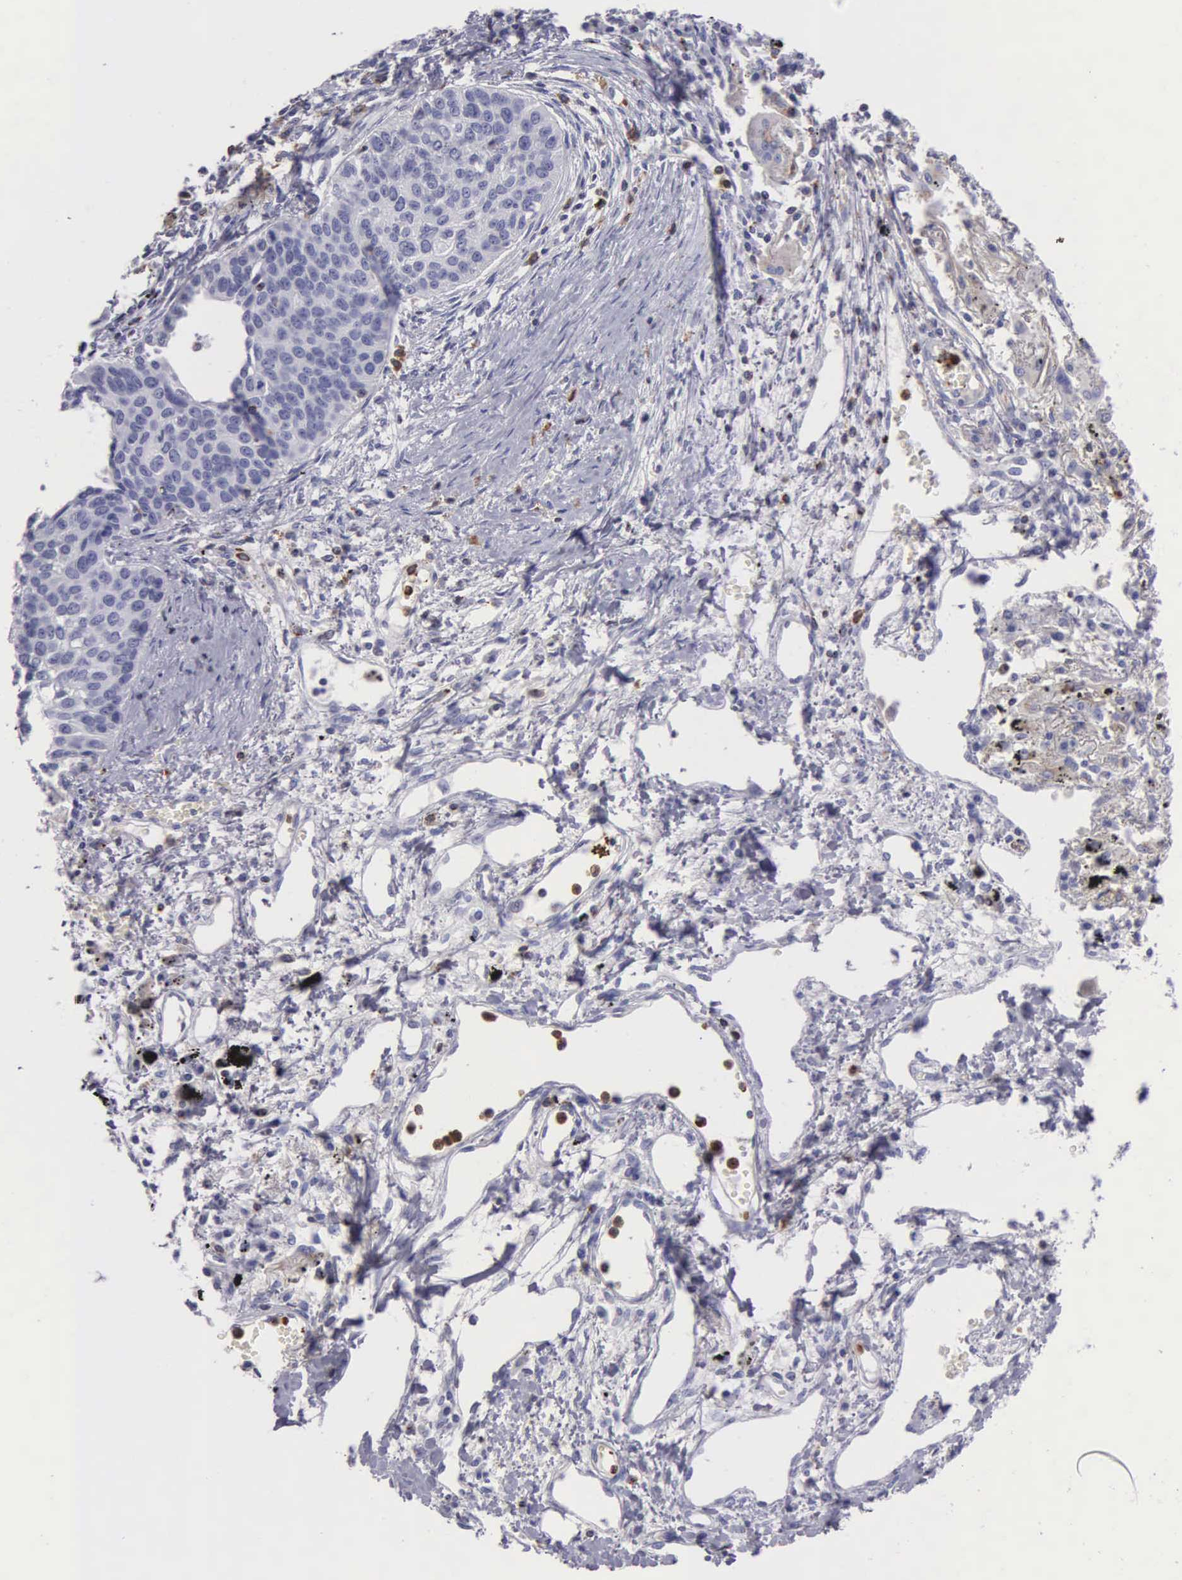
{"staining": {"intensity": "negative", "quantity": "none", "location": "none"}, "tissue": "lung cancer", "cell_type": "Tumor cells", "image_type": "cancer", "snomed": [{"axis": "morphology", "description": "Squamous cell carcinoma, NOS"}, {"axis": "topography", "description": "Lung"}], "caption": "Micrograph shows no significant protein expression in tumor cells of squamous cell carcinoma (lung).", "gene": "SRGN", "patient": {"sex": "male", "age": 71}}